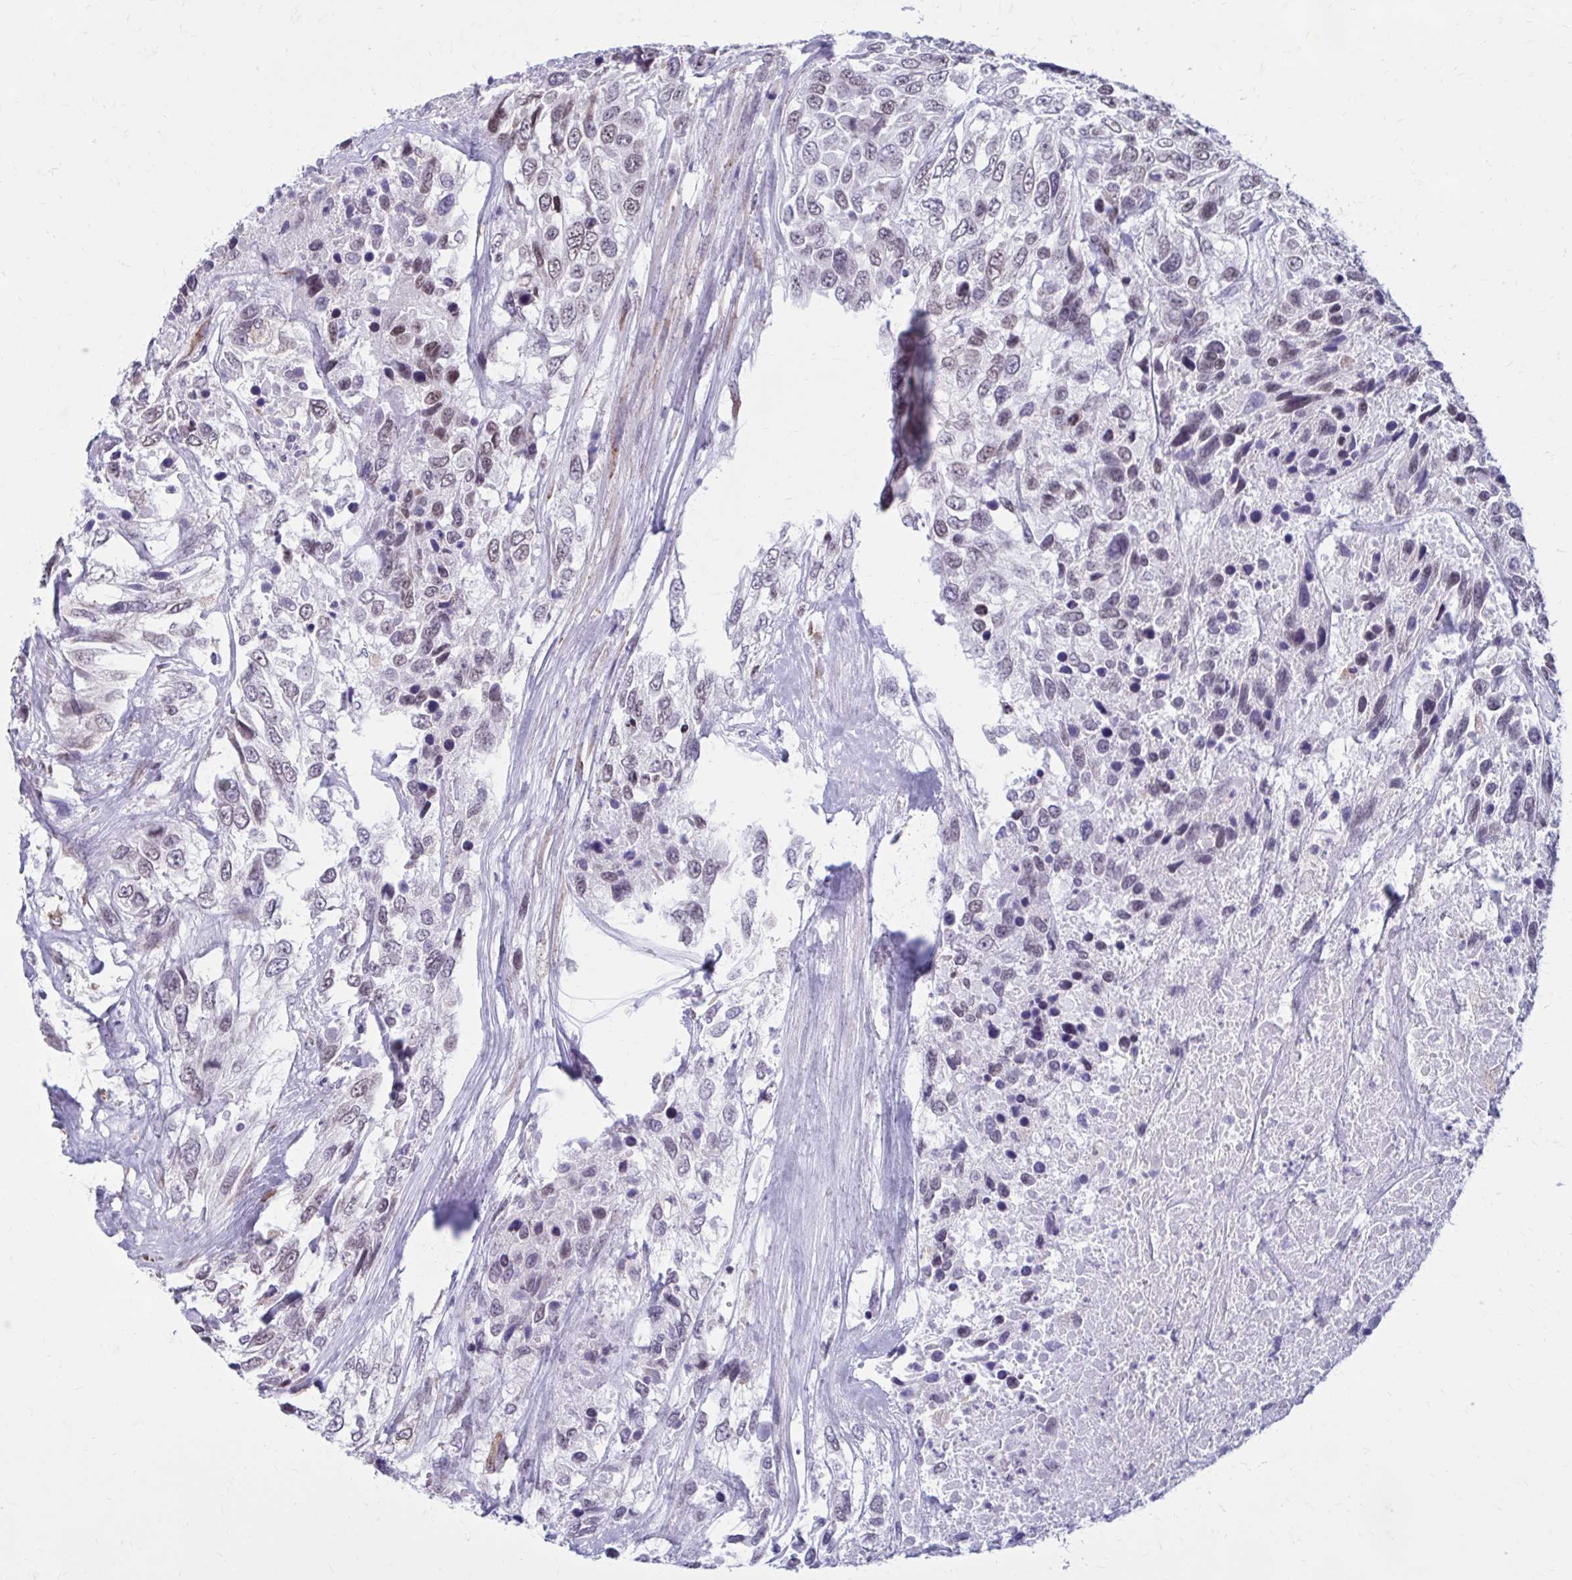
{"staining": {"intensity": "weak", "quantity": "25%-75%", "location": "nuclear"}, "tissue": "urothelial cancer", "cell_type": "Tumor cells", "image_type": "cancer", "snomed": [{"axis": "morphology", "description": "Urothelial carcinoma, High grade"}, {"axis": "topography", "description": "Urinary bladder"}], "caption": "Weak nuclear protein positivity is appreciated in approximately 25%-75% of tumor cells in urothelial carcinoma (high-grade).", "gene": "PROSER1", "patient": {"sex": "female", "age": 70}}